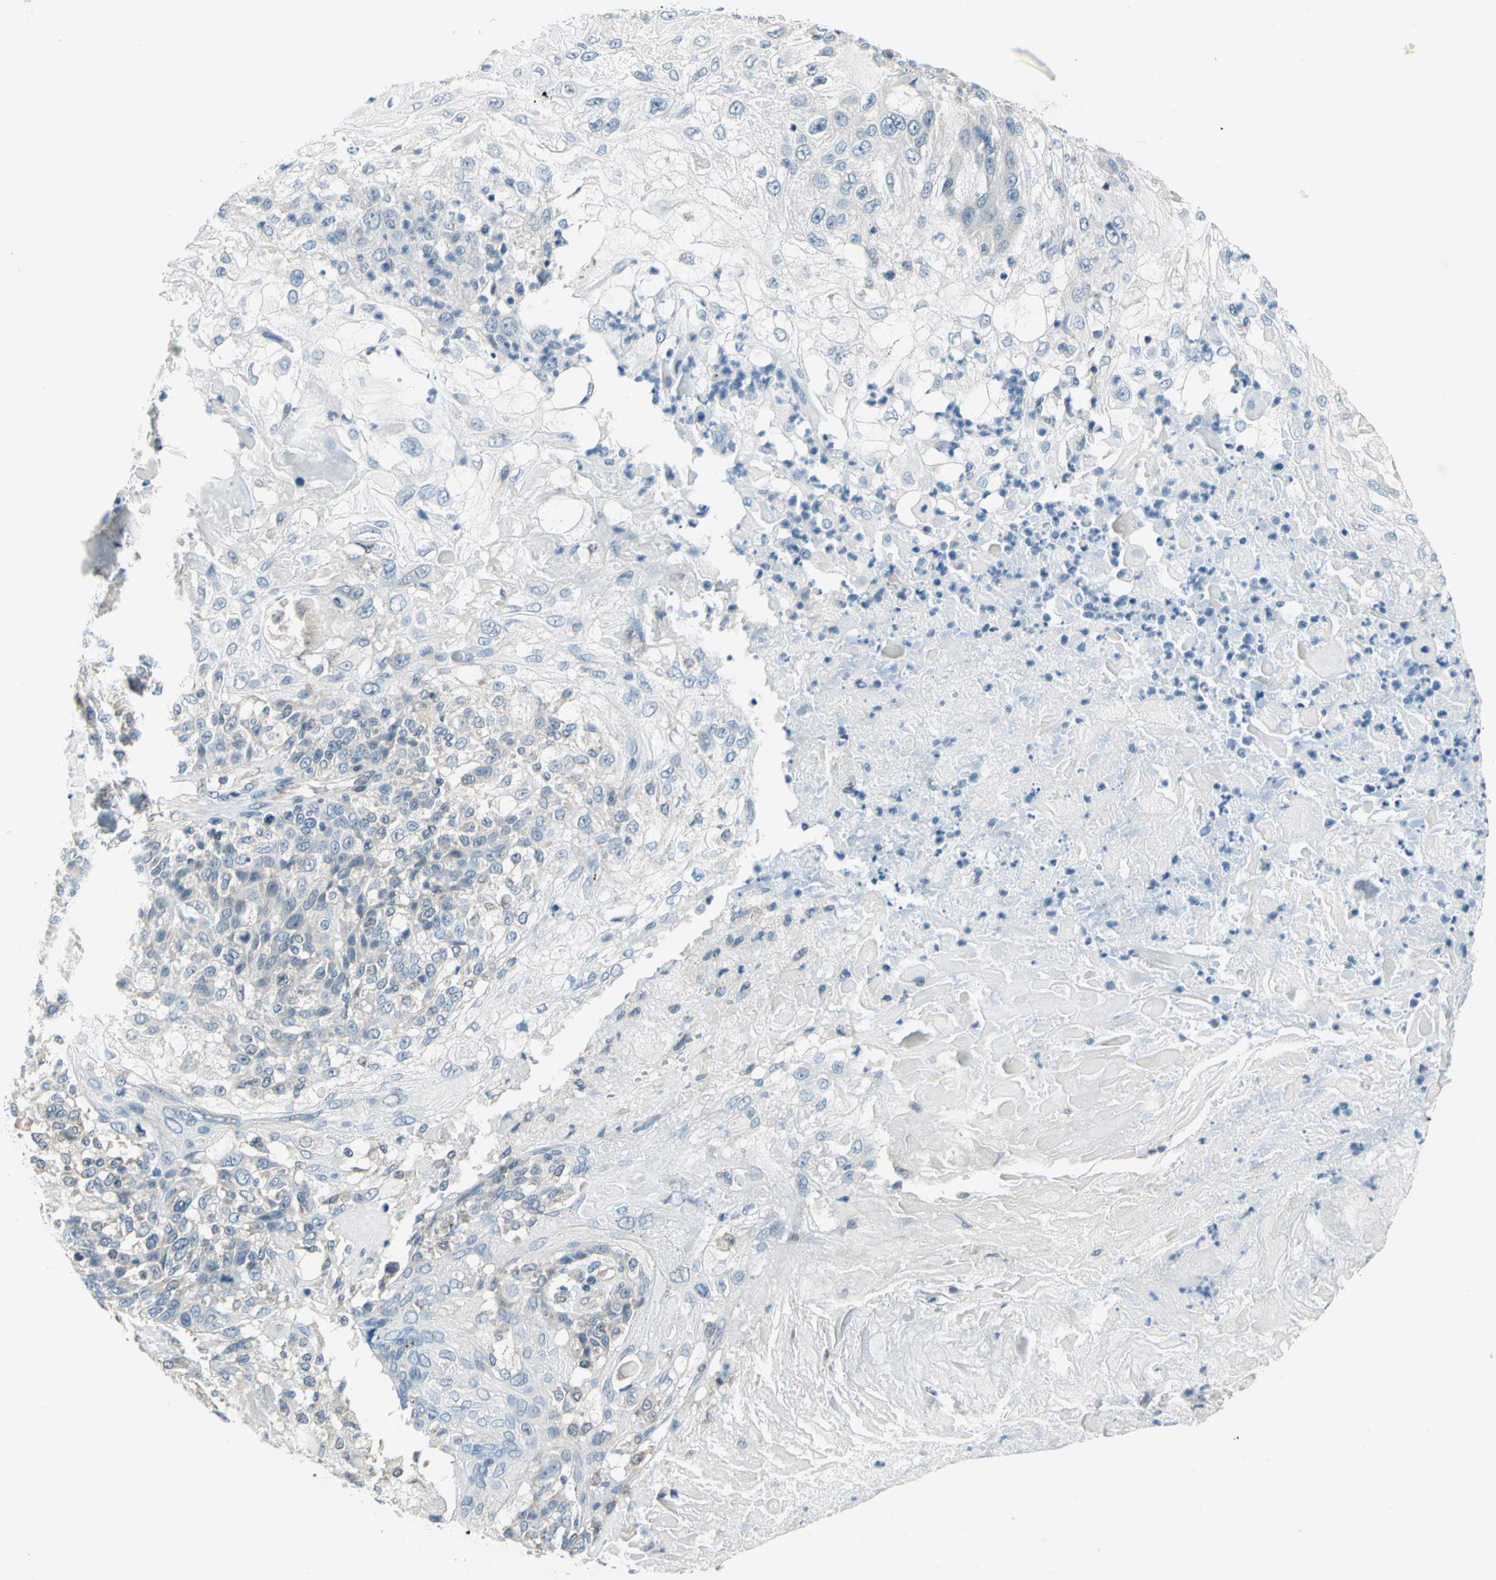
{"staining": {"intensity": "negative", "quantity": "none", "location": "none"}, "tissue": "skin cancer", "cell_type": "Tumor cells", "image_type": "cancer", "snomed": [{"axis": "morphology", "description": "Normal tissue, NOS"}, {"axis": "morphology", "description": "Squamous cell carcinoma, NOS"}, {"axis": "topography", "description": "Skin"}], "caption": "A high-resolution photomicrograph shows immunohistochemistry (IHC) staining of skin cancer (squamous cell carcinoma), which exhibits no significant expression in tumor cells.", "gene": "PIN1", "patient": {"sex": "female", "age": 83}}